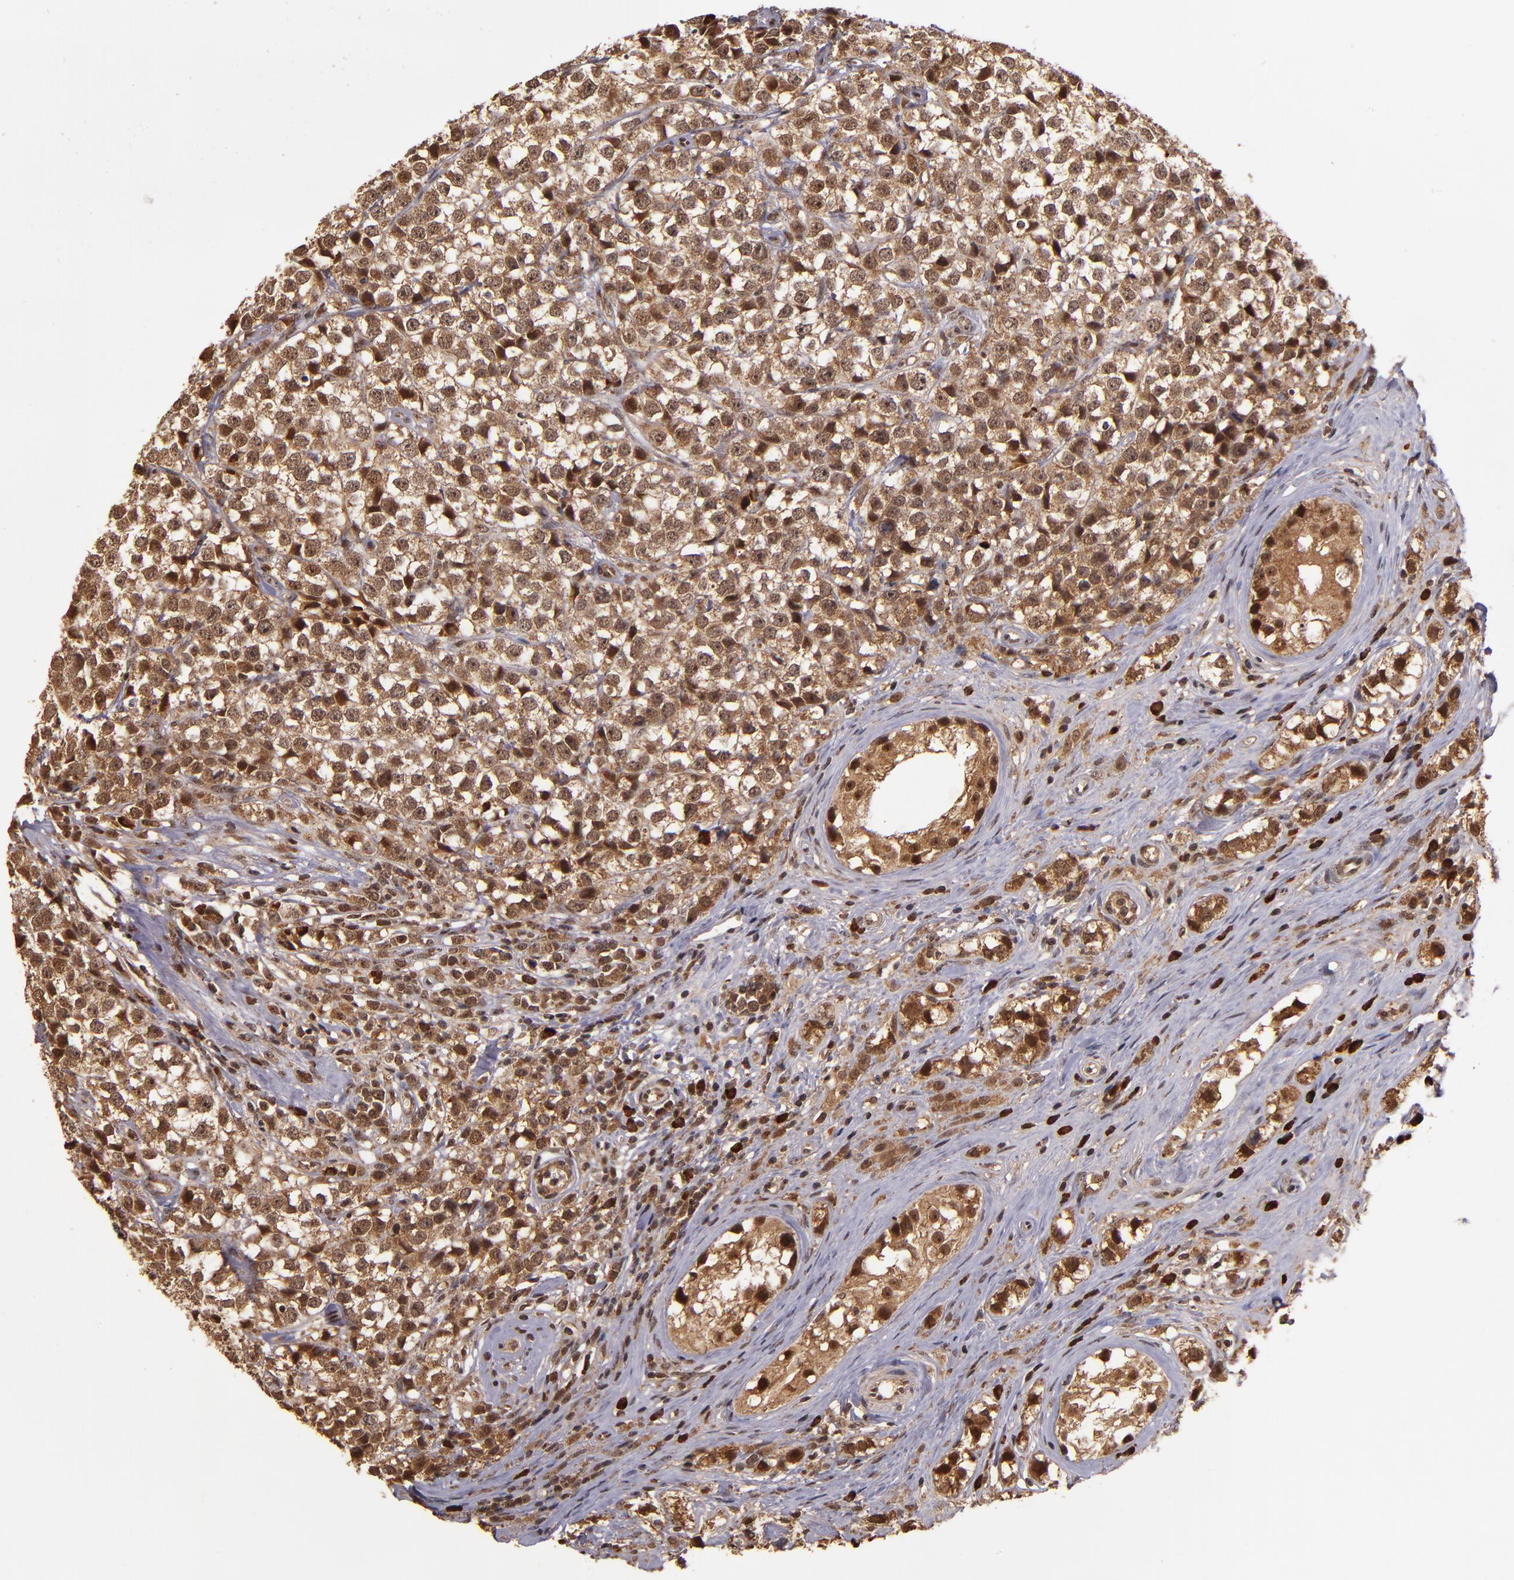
{"staining": {"intensity": "moderate", "quantity": ">75%", "location": "cytoplasmic/membranous,nuclear"}, "tissue": "testis cancer", "cell_type": "Tumor cells", "image_type": "cancer", "snomed": [{"axis": "morphology", "description": "Seminoma, NOS"}, {"axis": "topography", "description": "Testis"}], "caption": "Brown immunohistochemical staining in human testis cancer (seminoma) shows moderate cytoplasmic/membranous and nuclear staining in approximately >75% of tumor cells. (IHC, brightfield microscopy, high magnification).", "gene": "RIOK3", "patient": {"sex": "male", "age": 25}}